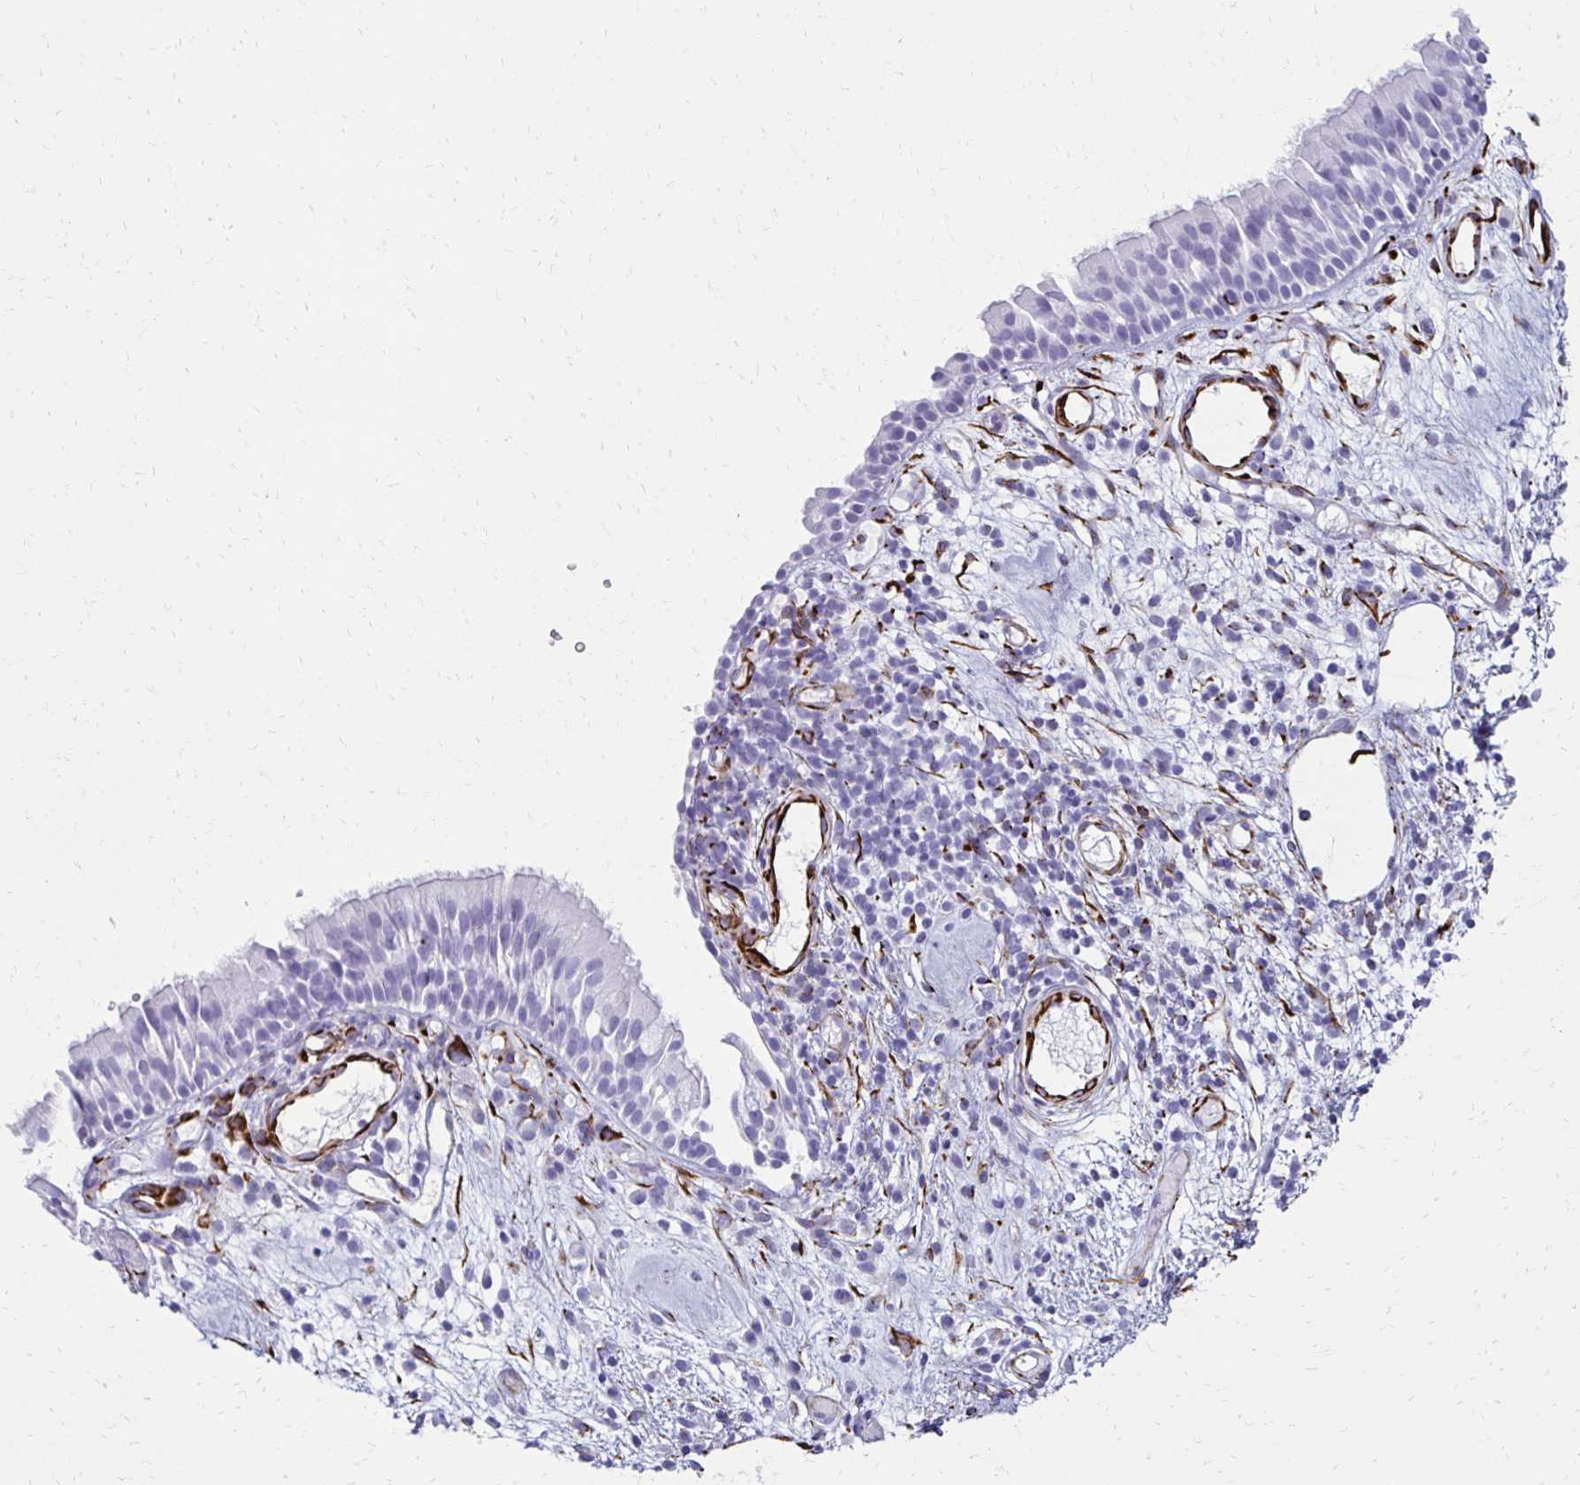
{"staining": {"intensity": "negative", "quantity": "none", "location": "none"}, "tissue": "nasopharynx", "cell_type": "Respiratory epithelial cells", "image_type": "normal", "snomed": [{"axis": "morphology", "description": "Normal tissue, NOS"}, {"axis": "morphology", "description": "Inflammation, NOS"}, {"axis": "topography", "description": "Nasopharynx"}], "caption": "This is an IHC micrograph of normal nasopharynx. There is no positivity in respiratory epithelial cells.", "gene": "TMEM54", "patient": {"sex": "male", "age": 54}}